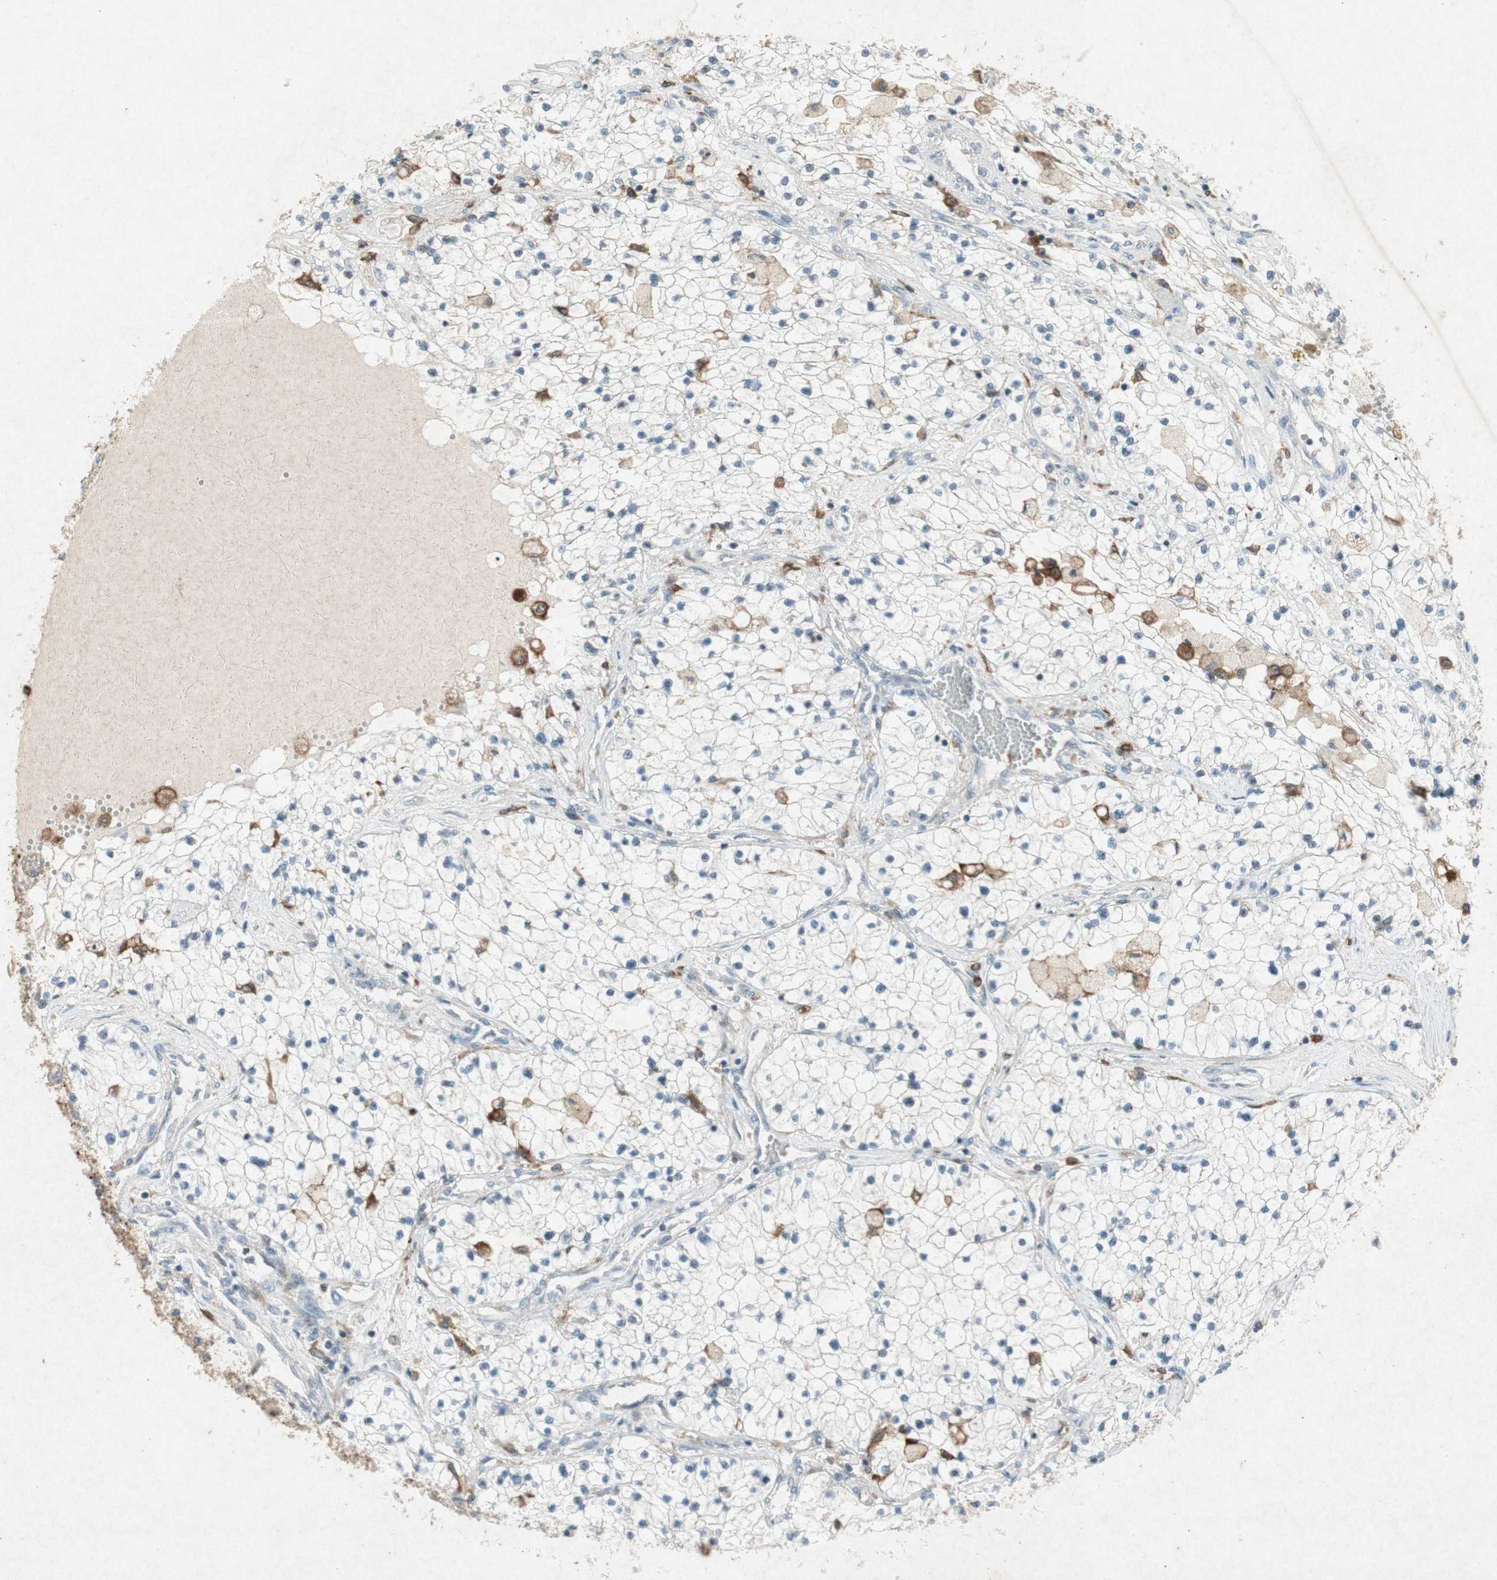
{"staining": {"intensity": "negative", "quantity": "none", "location": "none"}, "tissue": "renal cancer", "cell_type": "Tumor cells", "image_type": "cancer", "snomed": [{"axis": "morphology", "description": "Adenocarcinoma, NOS"}, {"axis": "topography", "description": "Kidney"}], "caption": "High power microscopy histopathology image of an immunohistochemistry micrograph of renal cancer, revealing no significant positivity in tumor cells. Nuclei are stained in blue.", "gene": "TYROBP", "patient": {"sex": "male", "age": 68}}